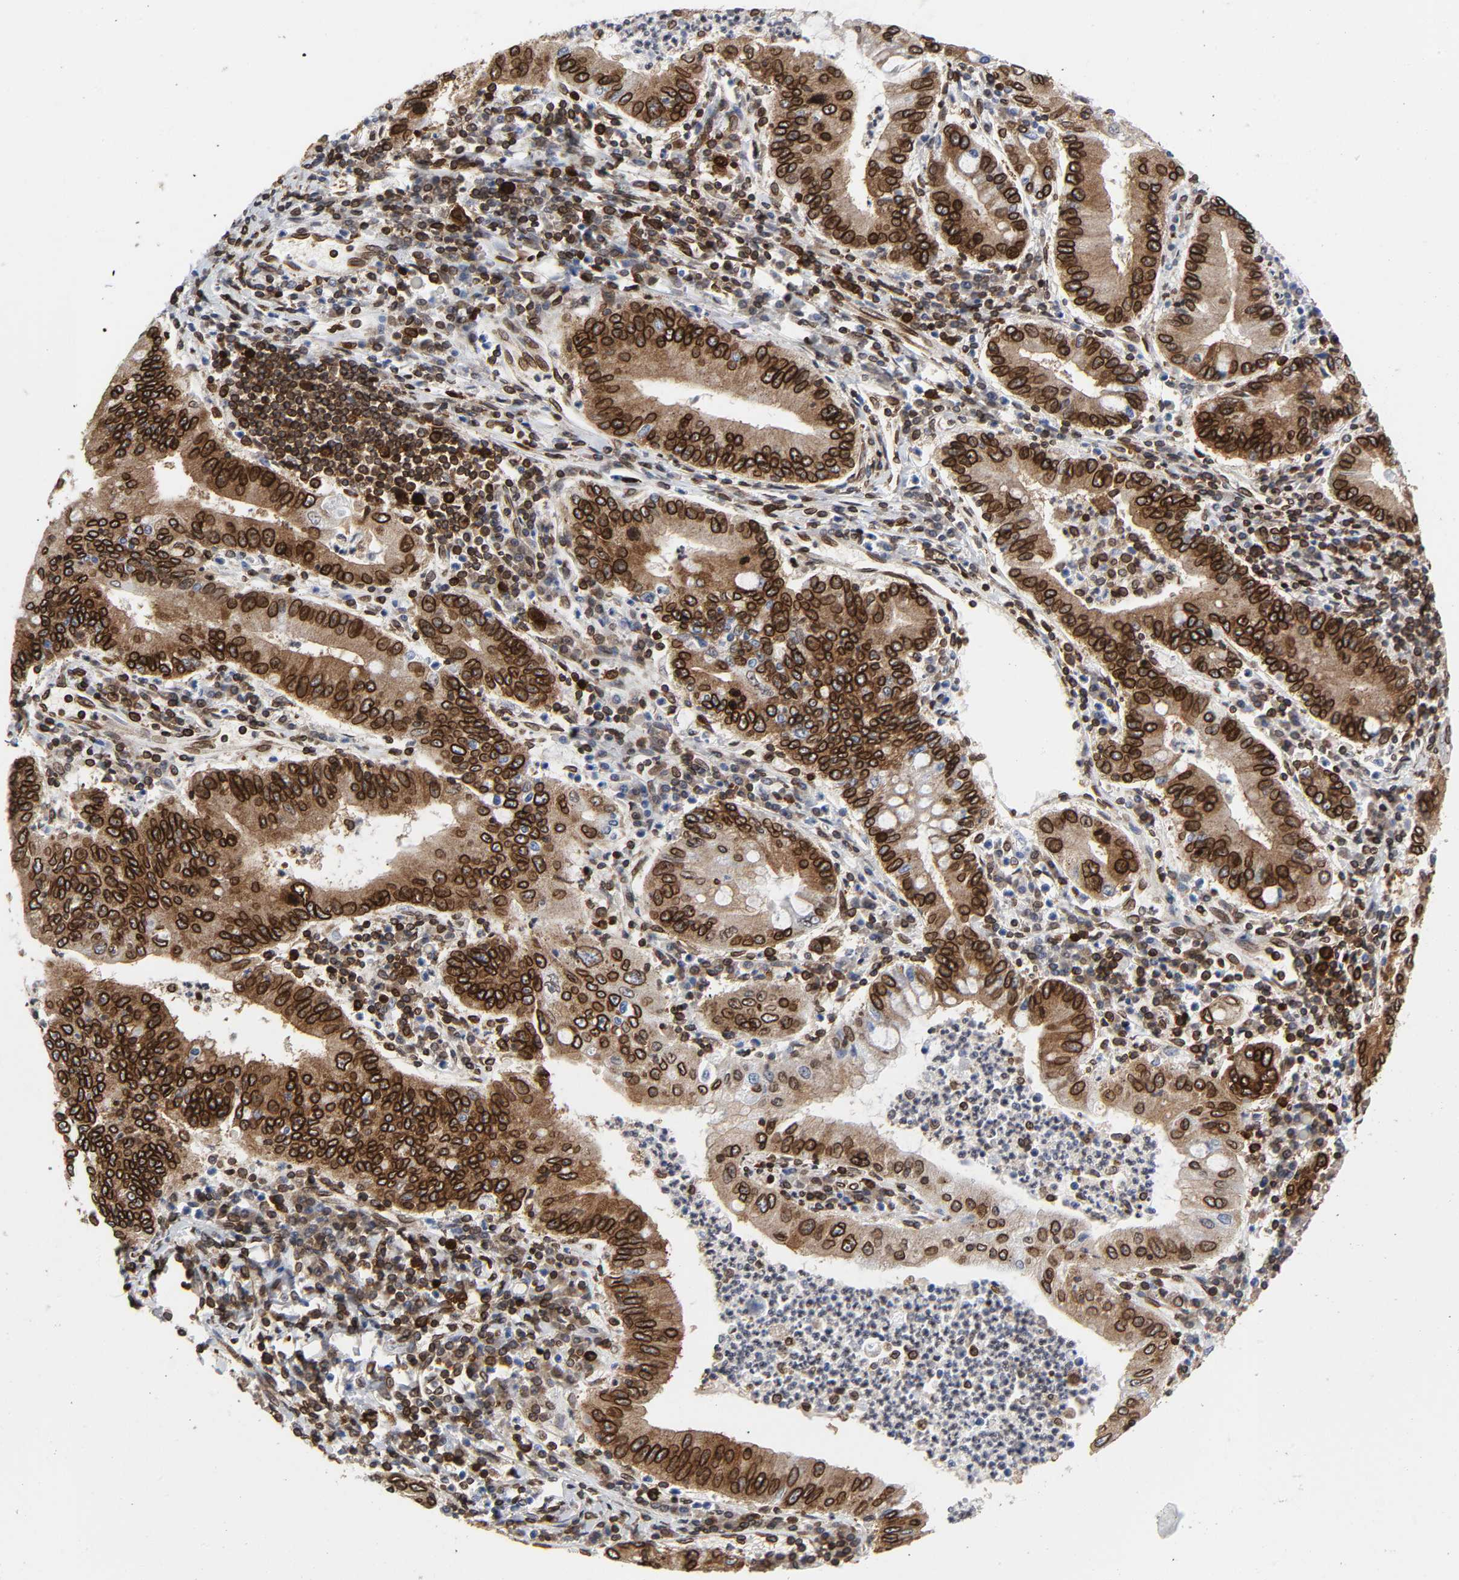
{"staining": {"intensity": "strong", "quantity": ">75%", "location": "cytoplasmic/membranous,nuclear"}, "tissue": "stomach cancer", "cell_type": "Tumor cells", "image_type": "cancer", "snomed": [{"axis": "morphology", "description": "Normal tissue, NOS"}, {"axis": "morphology", "description": "Adenocarcinoma, NOS"}, {"axis": "topography", "description": "Esophagus"}, {"axis": "topography", "description": "Stomach, upper"}, {"axis": "topography", "description": "Peripheral nerve tissue"}], "caption": "IHC of stomach cancer demonstrates high levels of strong cytoplasmic/membranous and nuclear staining in about >75% of tumor cells.", "gene": "RANGAP1", "patient": {"sex": "male", "age": 62}}